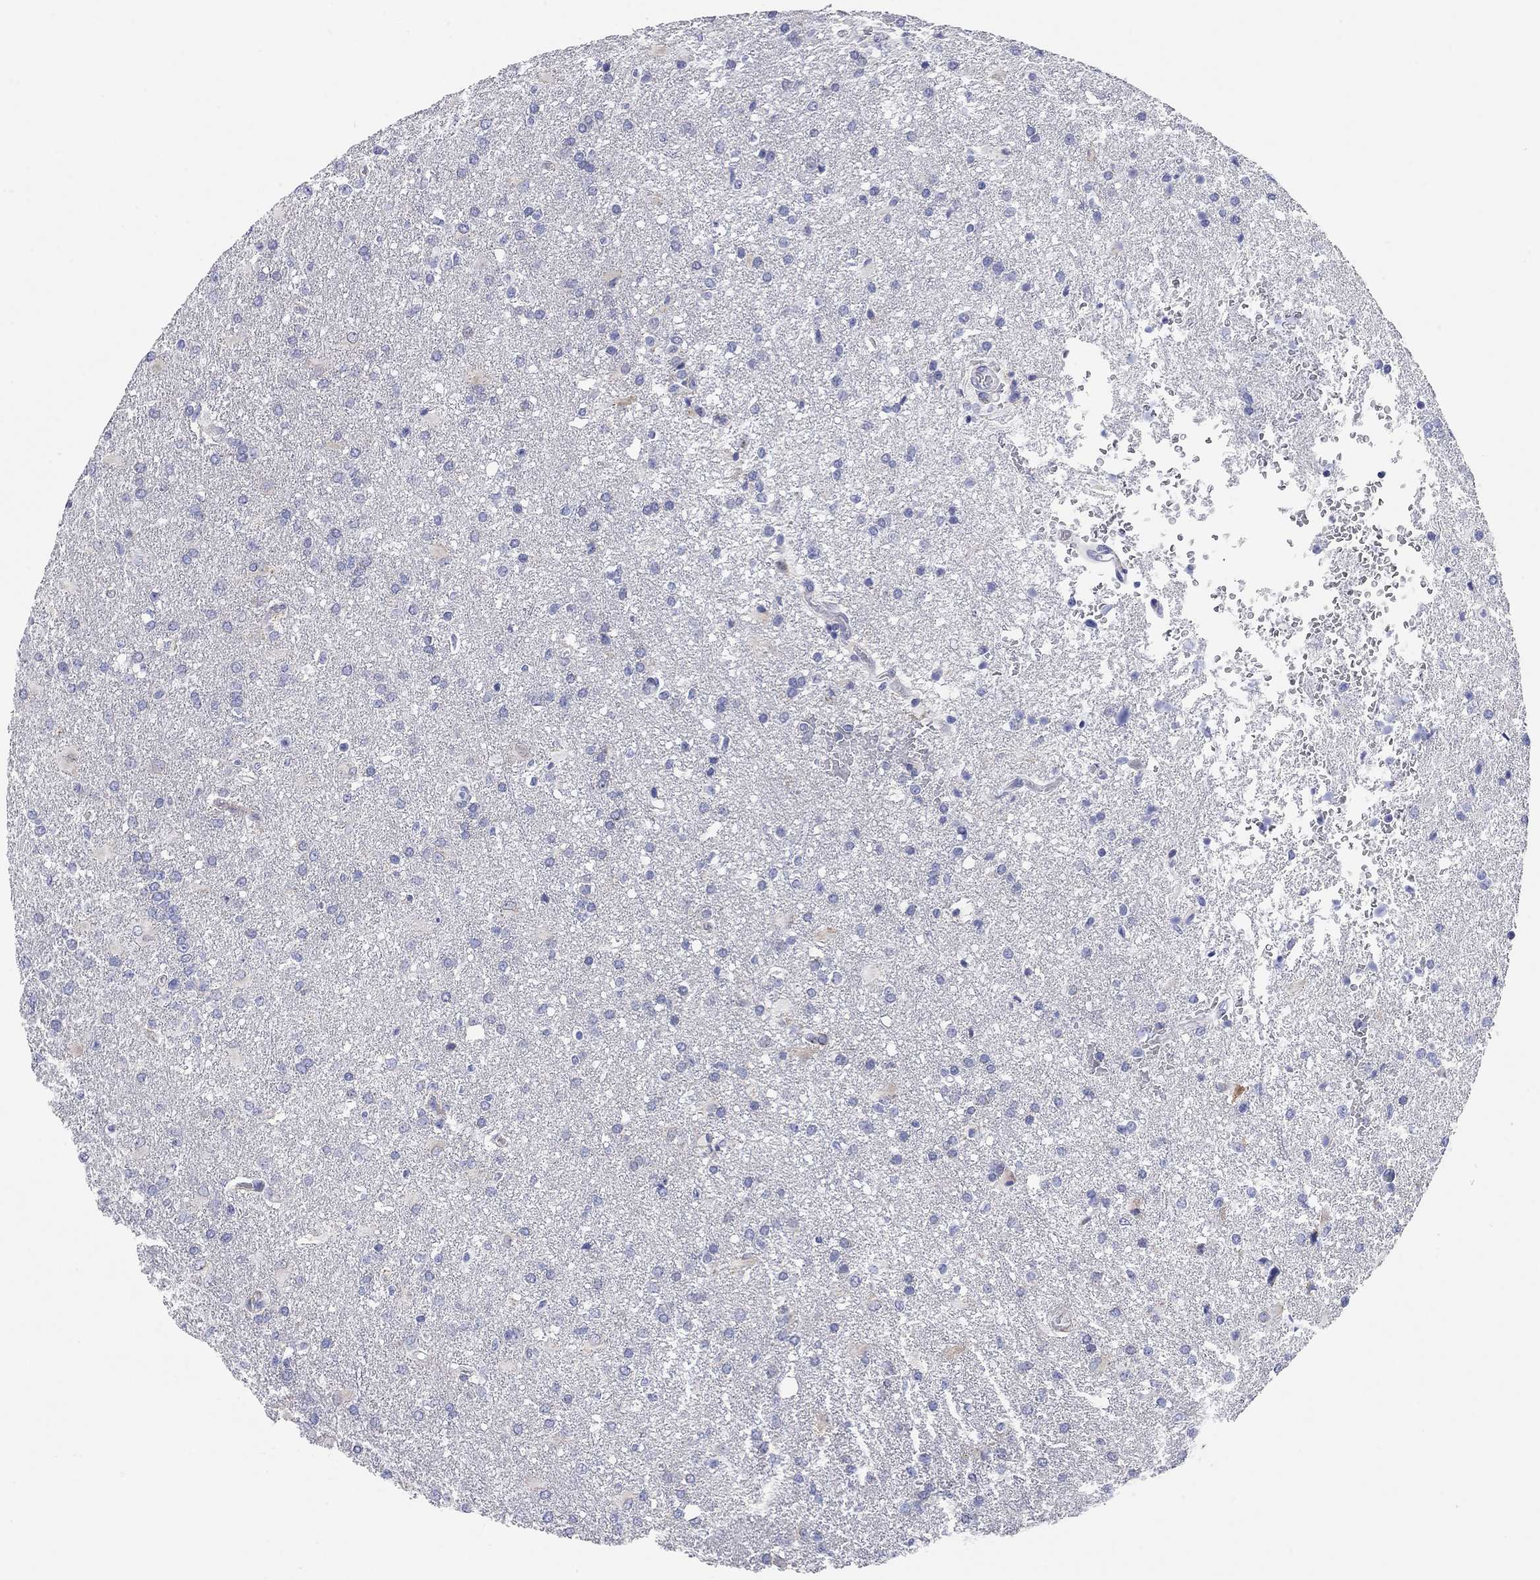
{"staining": {"intensity": "negative", "quantity": "none", "location": "none"}, "tissue": "glioma", "cell_type": "Tumor cells", "image_type": "cancer", "snomed": [{"axis": "morphology", "description": "Glioma, malignant, High grade"}, {"axis": "topography", "description": "Brain"}], "caption": "The image shows no significant staining in tumor cells of malignant glioma (high-grade). Brightfield microscopy of immunohistochemistry stained with DAB (3,3'-diaminobenzidine) (brown) and hematoxylin (blue), captured at high magnification.", "gene": "CHI3L2", "patient": {"sex": "male", "age": 68}}